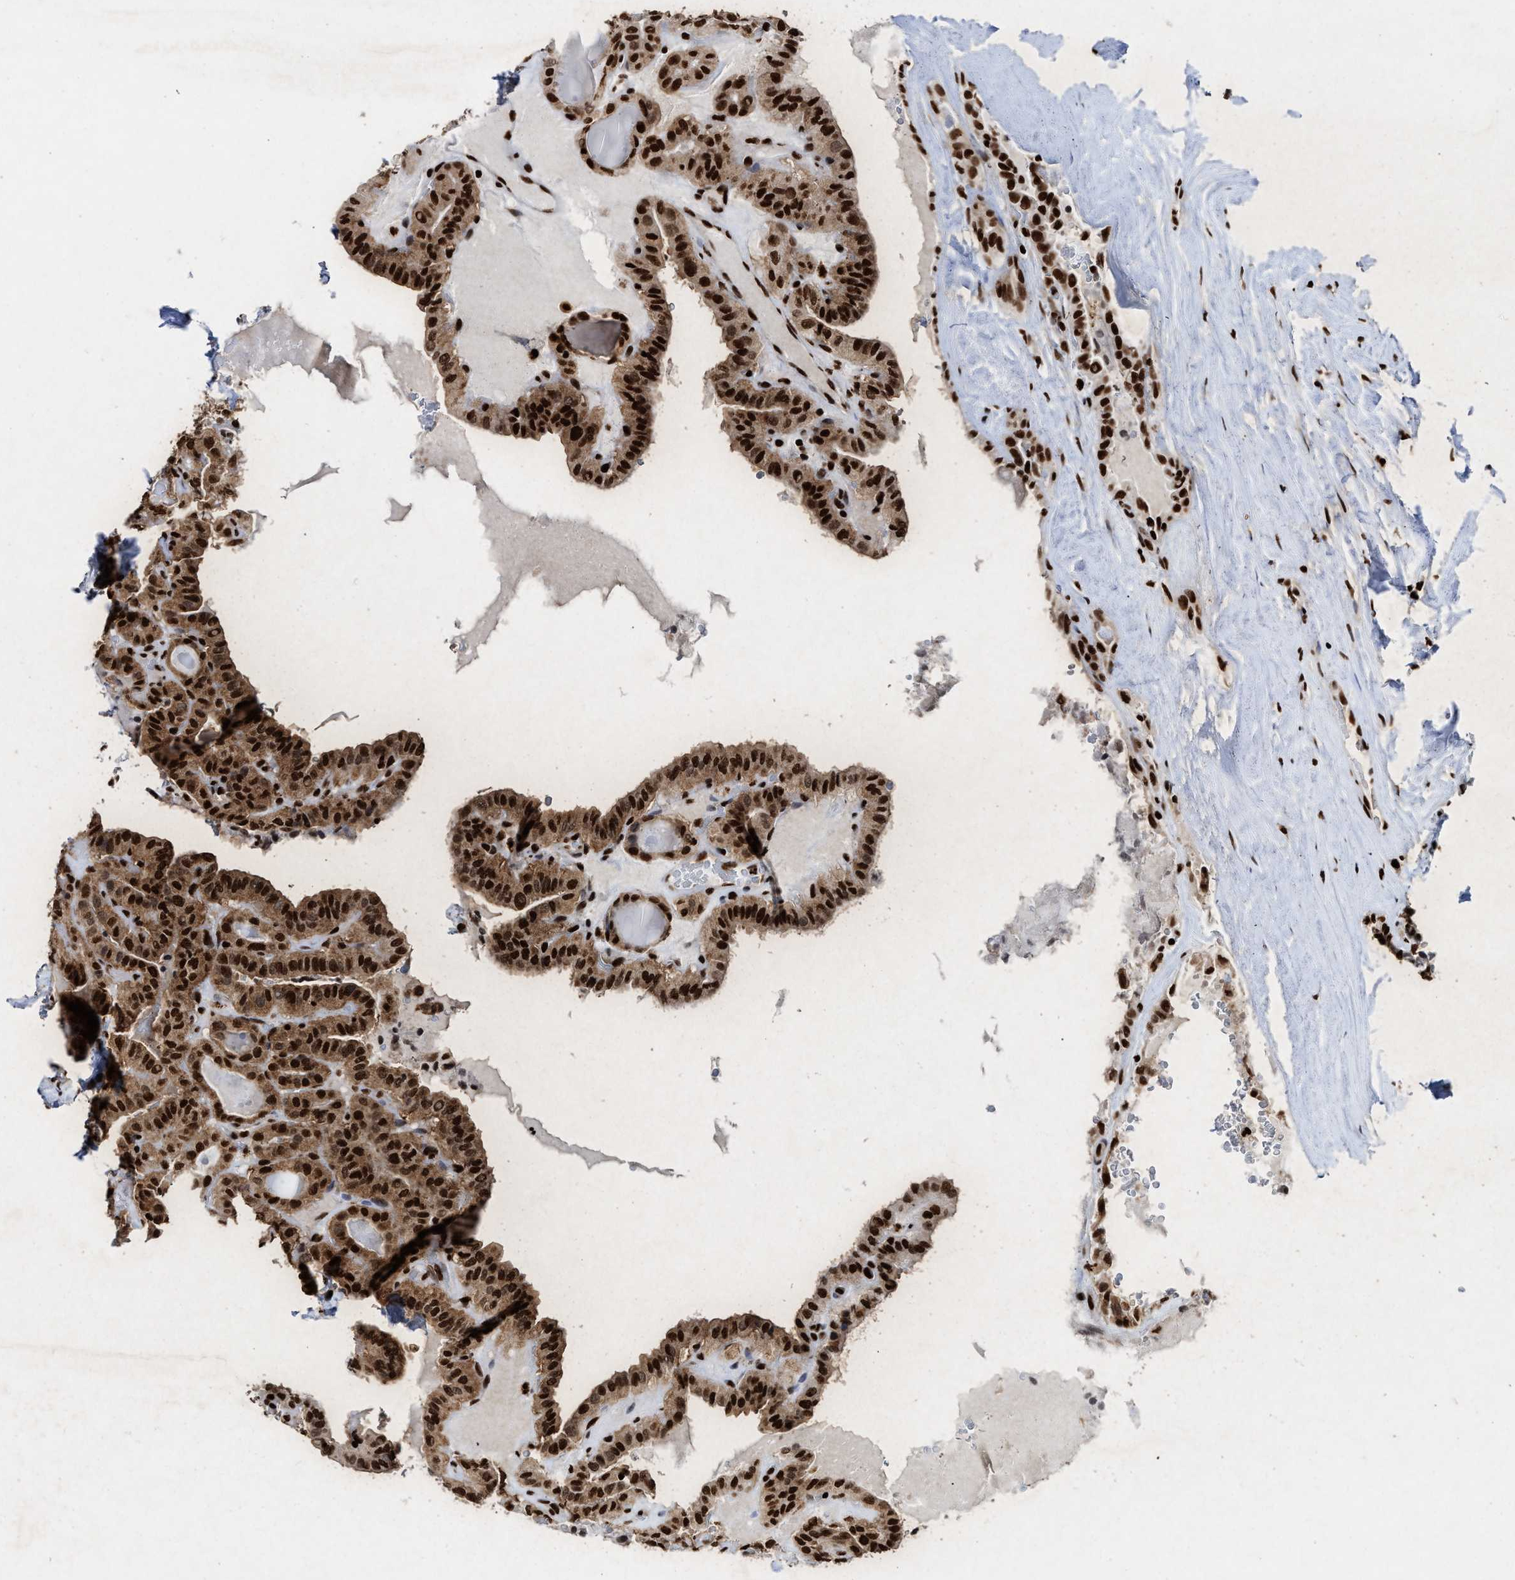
{"staining": {"intensity": "strong", "quantity": ">75%", "location": "cytoplasmic/membranous,nuclear"}, "tissue": "thyroid cancer", "cell_type": "Tumor cells", "image_type": "cancer", "snomed": [{"axis": "morphology", "description": "Papillary adenocarcinoma, NOS"}, {"axis": "topography", "description": "Thyroid gland"}], "caption": "Thyroid papillary adenocarcinoma stained with a brown dye demonstrates strong cytoplasmic/membranous and nuclear positive positivity in approximately >75% of tumor cells.", "gene": "ALYREF", "patient": {"sex": "male", "age": 77}}